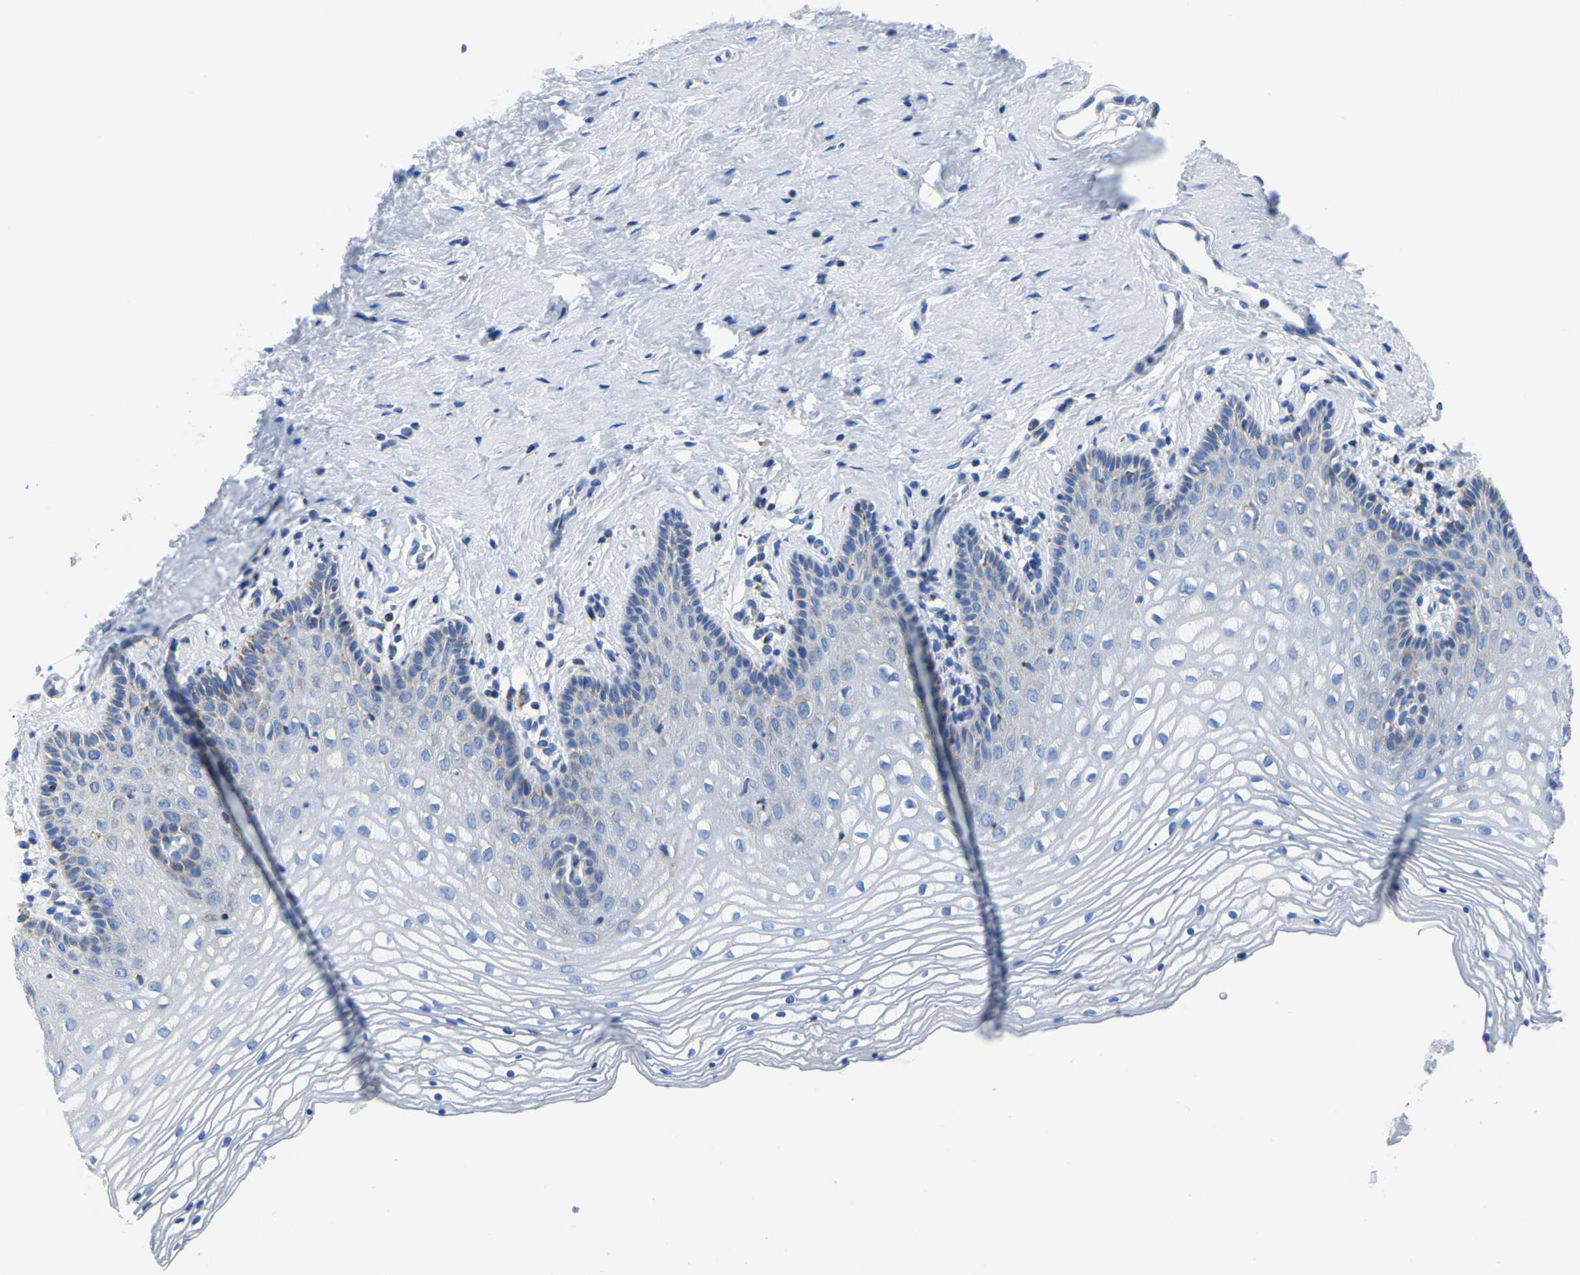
{"staining": {"intensity": "negative", "quantity": "none", "location": "none"}, "tissue": "vagina", "cell_type": "Squamous epithelial cells", "image_type": "normal", "snomed": [{"axis": "morphology", "description": "Normal tissue, NOS"}, {"axis": "topography", "description": "Vagina"}], "caption": "IHC of unremarkable human vagina reveals no positivity in squamous epithelial cells. (DAB (3,3'-diaminobenzidine) immunohistochemistry (IHC), high magnification).", "gene": "ETFA", "patient": {"sex": "female", "age": 32}}